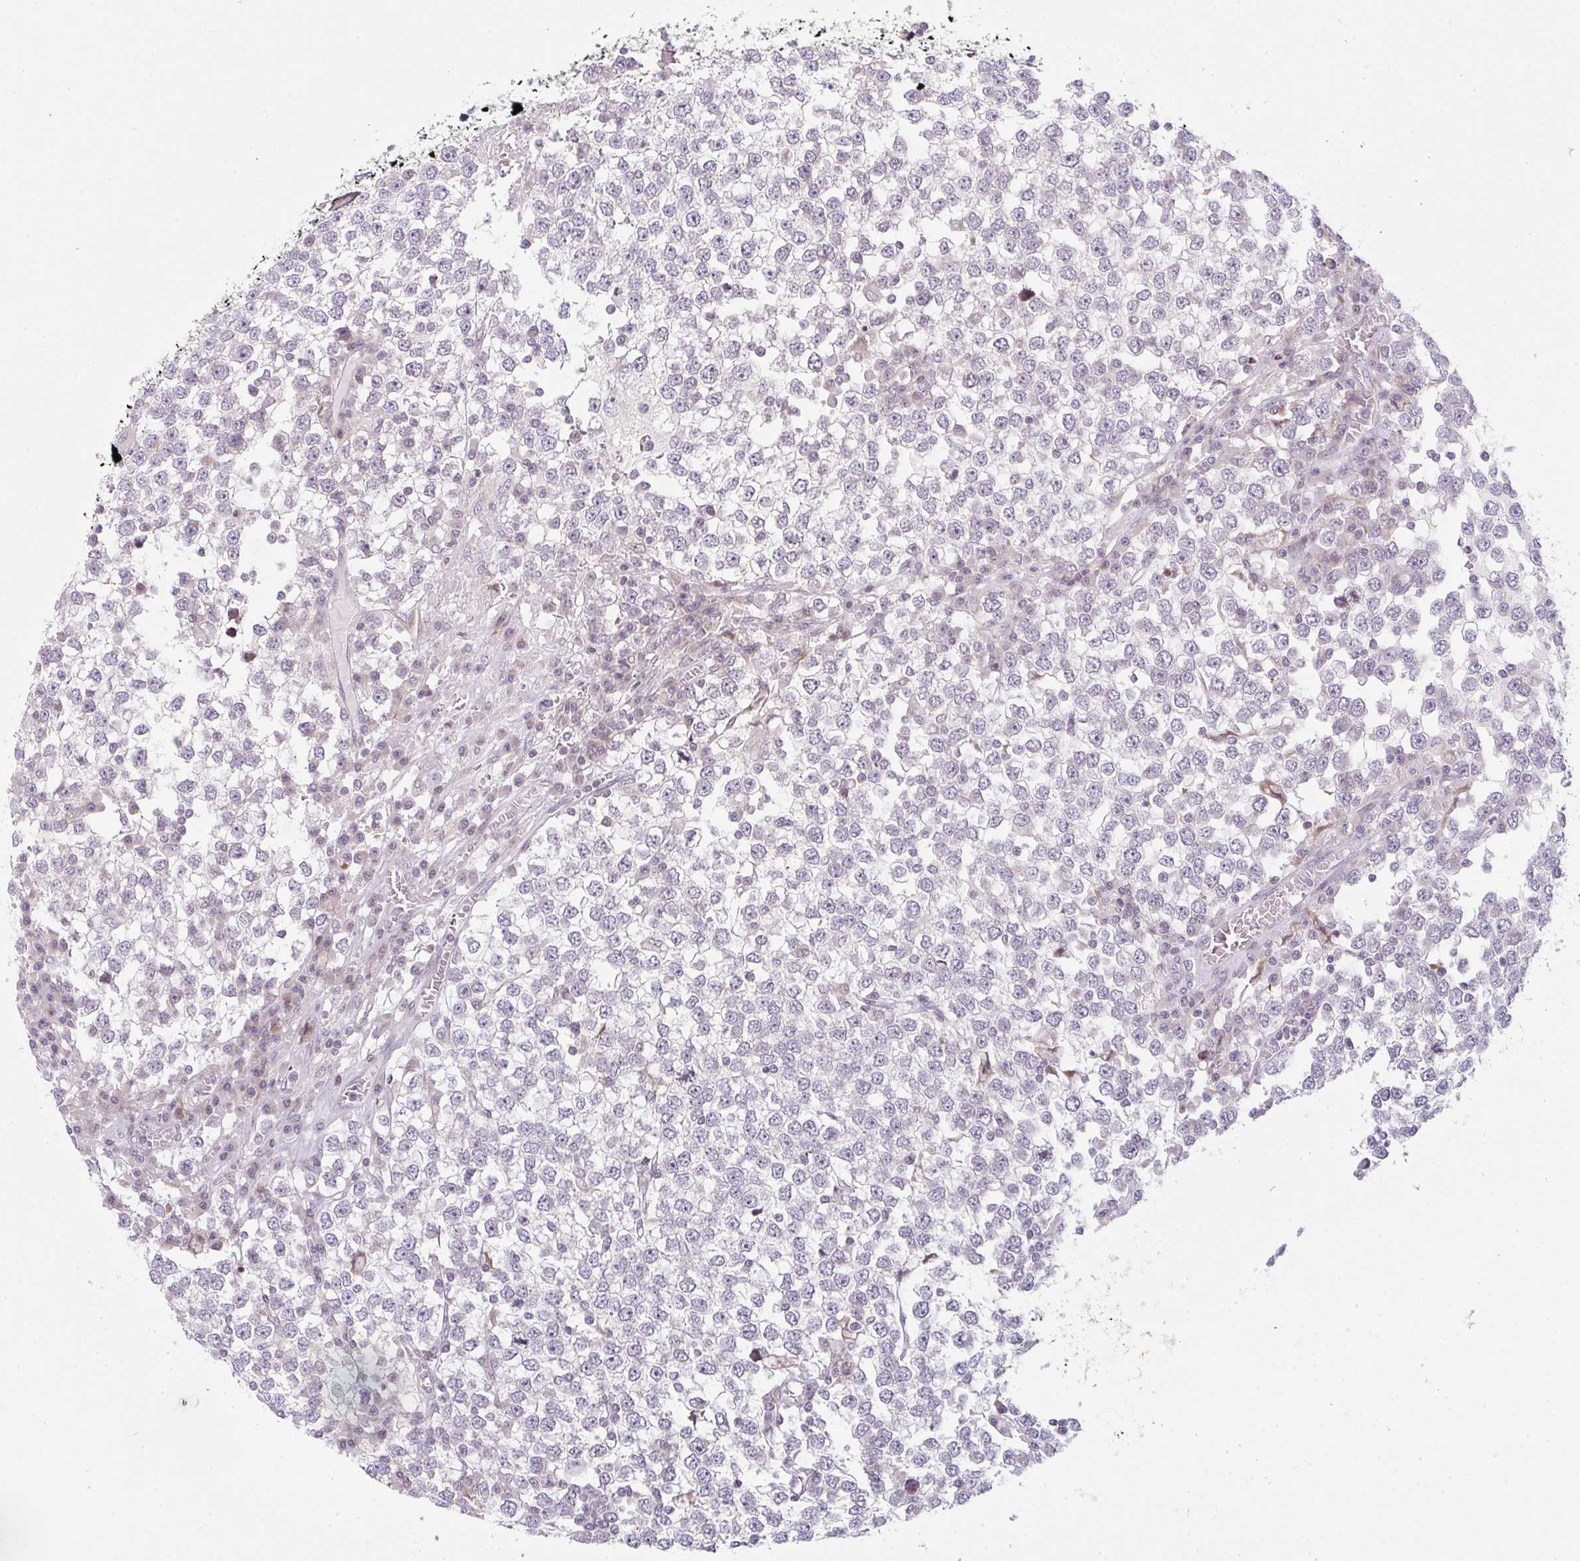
{"staining": {"intensity": "negative", "quantity": "none", "location": "none"}, "tissue": "testis cancer", "cell_type": "Tumor cells", "image_type": "cancer", "snomed": [{"axis": "morphology", "description": "Seminoma, NOS"}, {"axis": "topography", "description": "Testis"}], "caption": "DAB immunohistochemical staining of human testis cancer (seminoma) demonstrates no significant staining in tumor cells.", "gene": "TMEM237", "patient": {"sex": "male", "age": 65}}